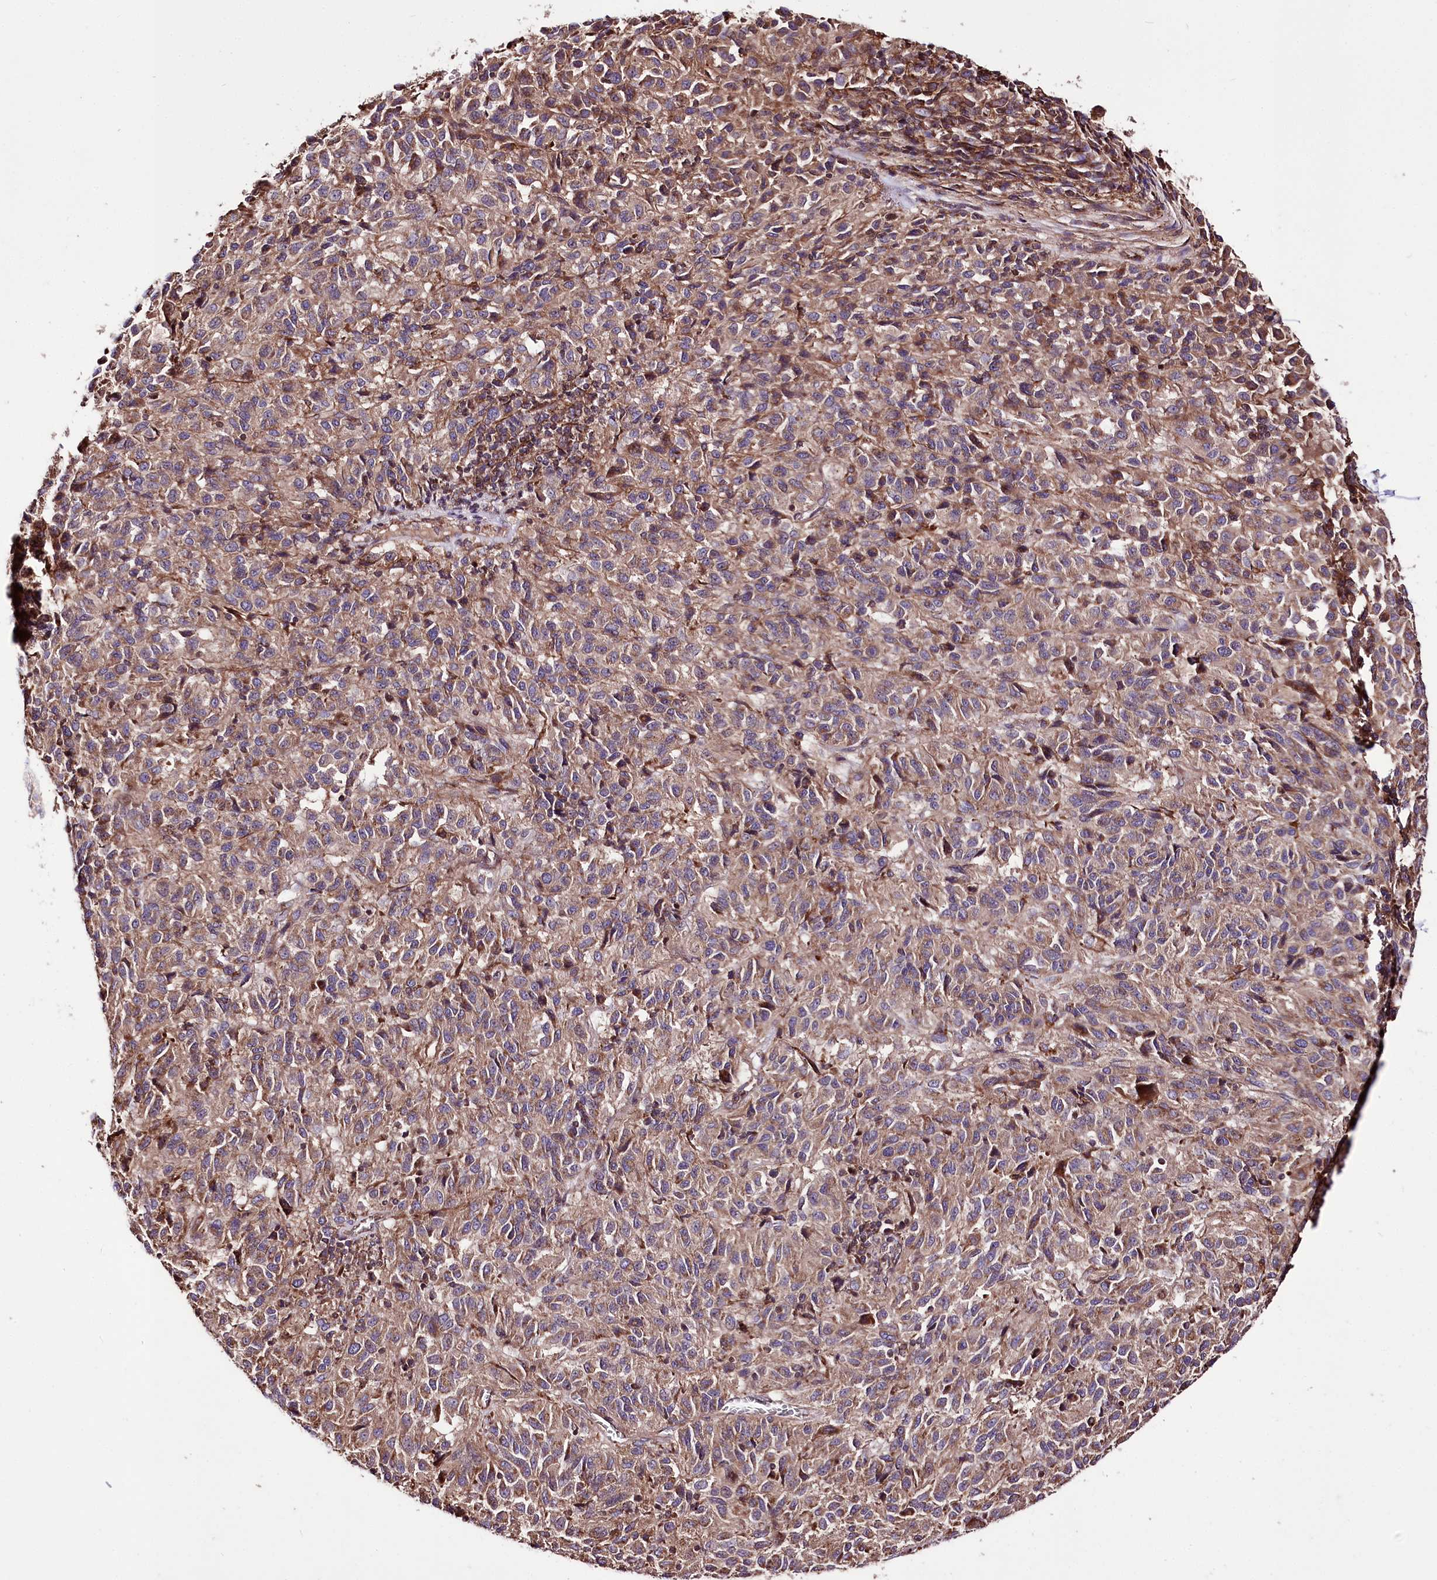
{"staining": {"intensity": "weak", "quantity": ">75%", "location": "cytoplasmic/membranous"}, "tissue": "melanoma", "cell_type": "Tumor cells", "image_type": "cancer", "snomed": [{"axis": "morphology", "description": "Malignant melanoma, Metastatic site"}, {"axis": "topography", "description": "Lung"}], "caption": "An image showing weak cytoplasmic/membranous staining in about >75% of tumor cells in malignant melanoma (metastatic site), as visualized by brown immunohistochemical staining.", "gene": "WWC1", "patient": {"sex": "male", "age": 64}}